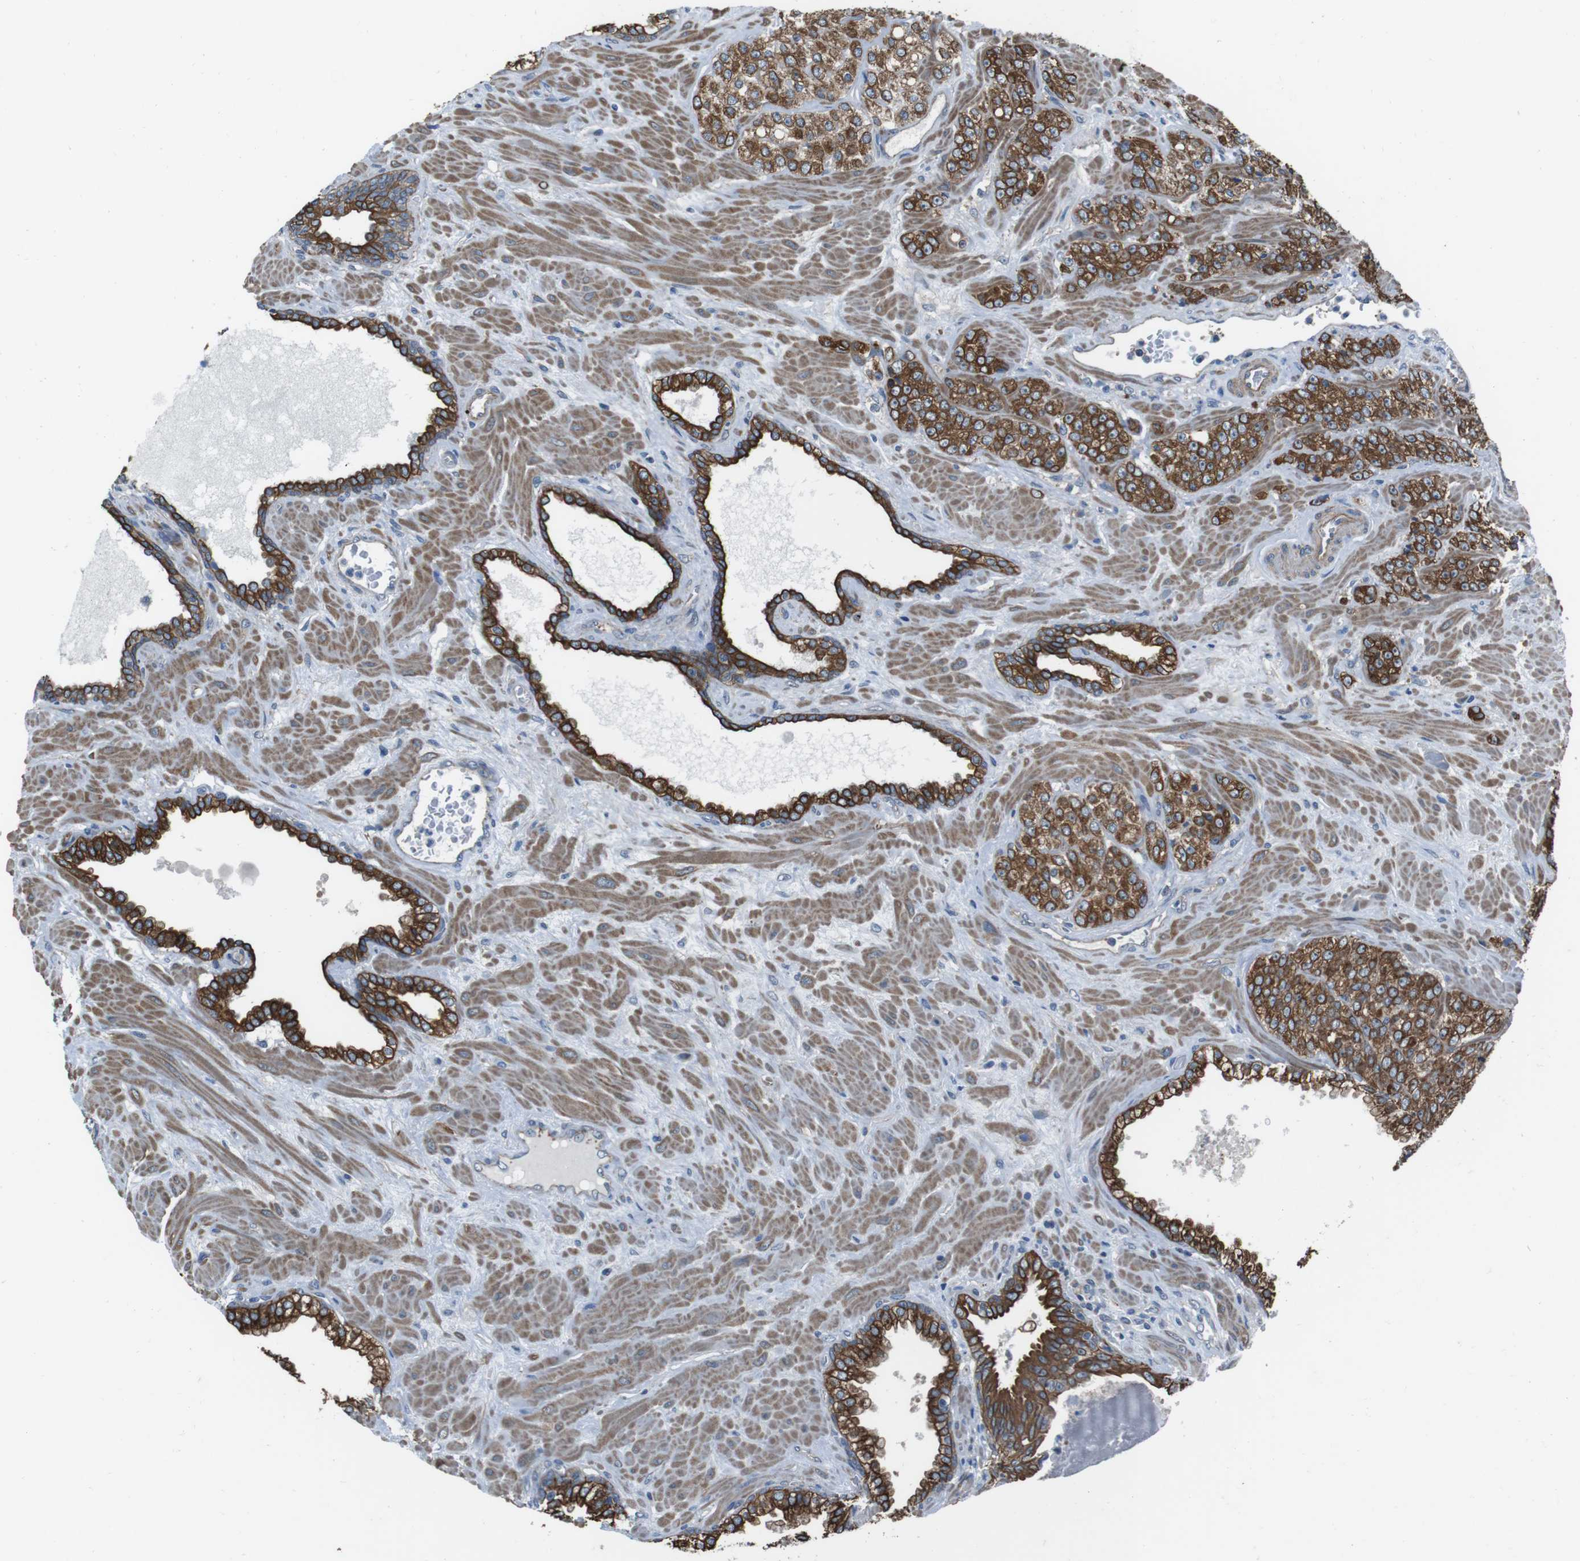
{"staining": {"intensity": "strong", "quantity": ">75%", "location": "cytoplasmic/membranous"}, "tissue": "prostate cancer", "cell_type": "Tumor cells", "image_type": "cancer", "snomed": [{"axis": "morphology", "description": "Adenocarcinoma, High grade"}, {"axis": "topography", "description": "Prostate"}], "caption": "Strong cytoplasmic/membranous positivity for a protein is identified in about >75% of tumor cells of high-grade adenocarcinoma (prostate) using immunohistochemistry.", "gene": "FAM174B", "patient": {"sex": "male", "age": 64}}